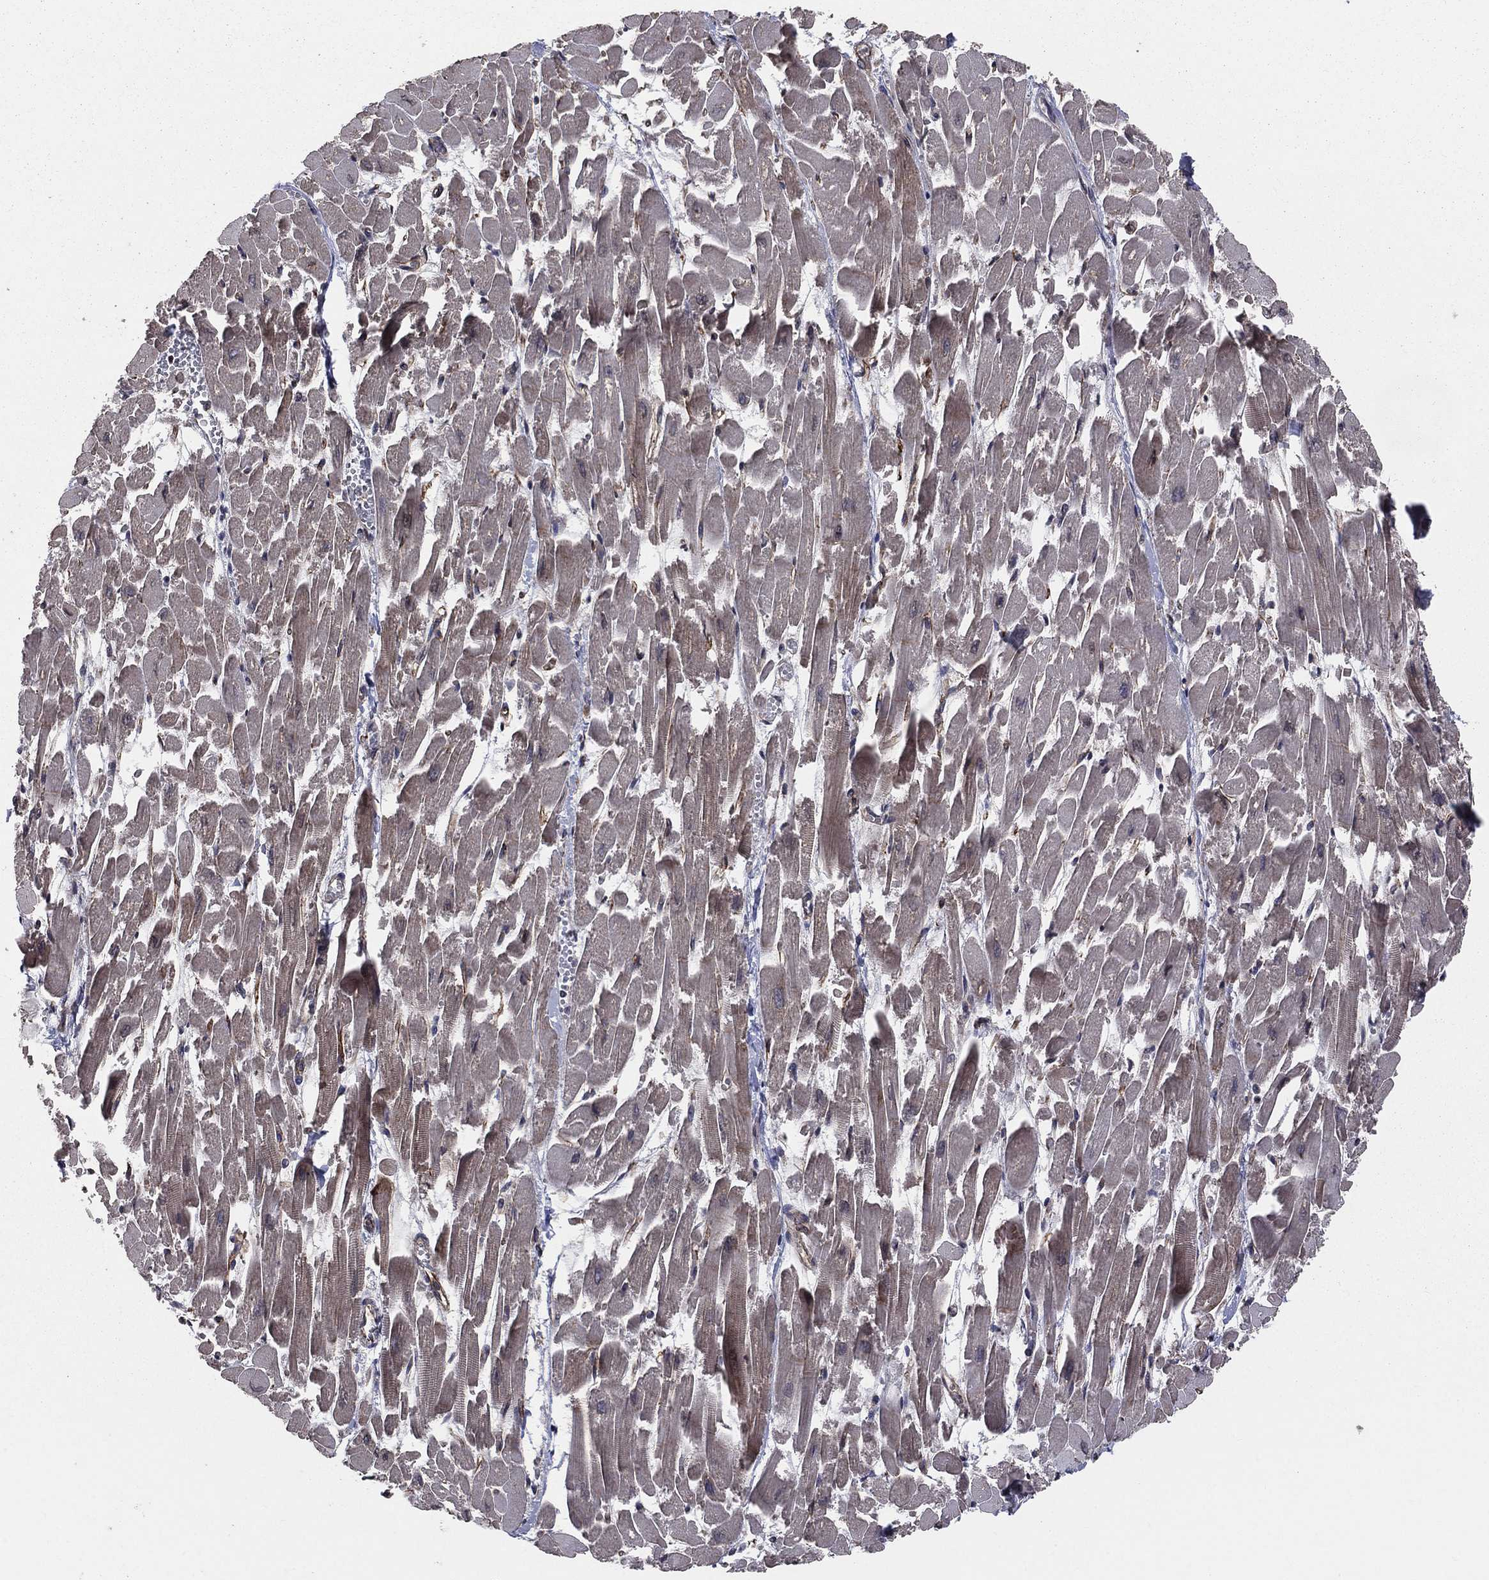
{"staining": {"intensity": "strong", "quantity": "<25%", "location": "cytoplasmic/membranous"}, "tissue": "heart muscle", "cell_type": "Cardiomyocytes", "image_type": "normal", "snomed": [{"axis": "morphology", "description": "Normal tissue, NOS"}, {"axis": "topography", "description": "Heart"}], "caption": "Strong cytoplasmic/membranous protein expression is identified in about <25% of cardiomyocytes in heart muscle. The staining is performed using DAB (3,3'-diaminobenzidine) brown chromogen to label protein expression. The nuclei are counter-stained blue using hematoxylin.", "gene": "CERT1", "patient": {"sex": "female", "age": 52}}